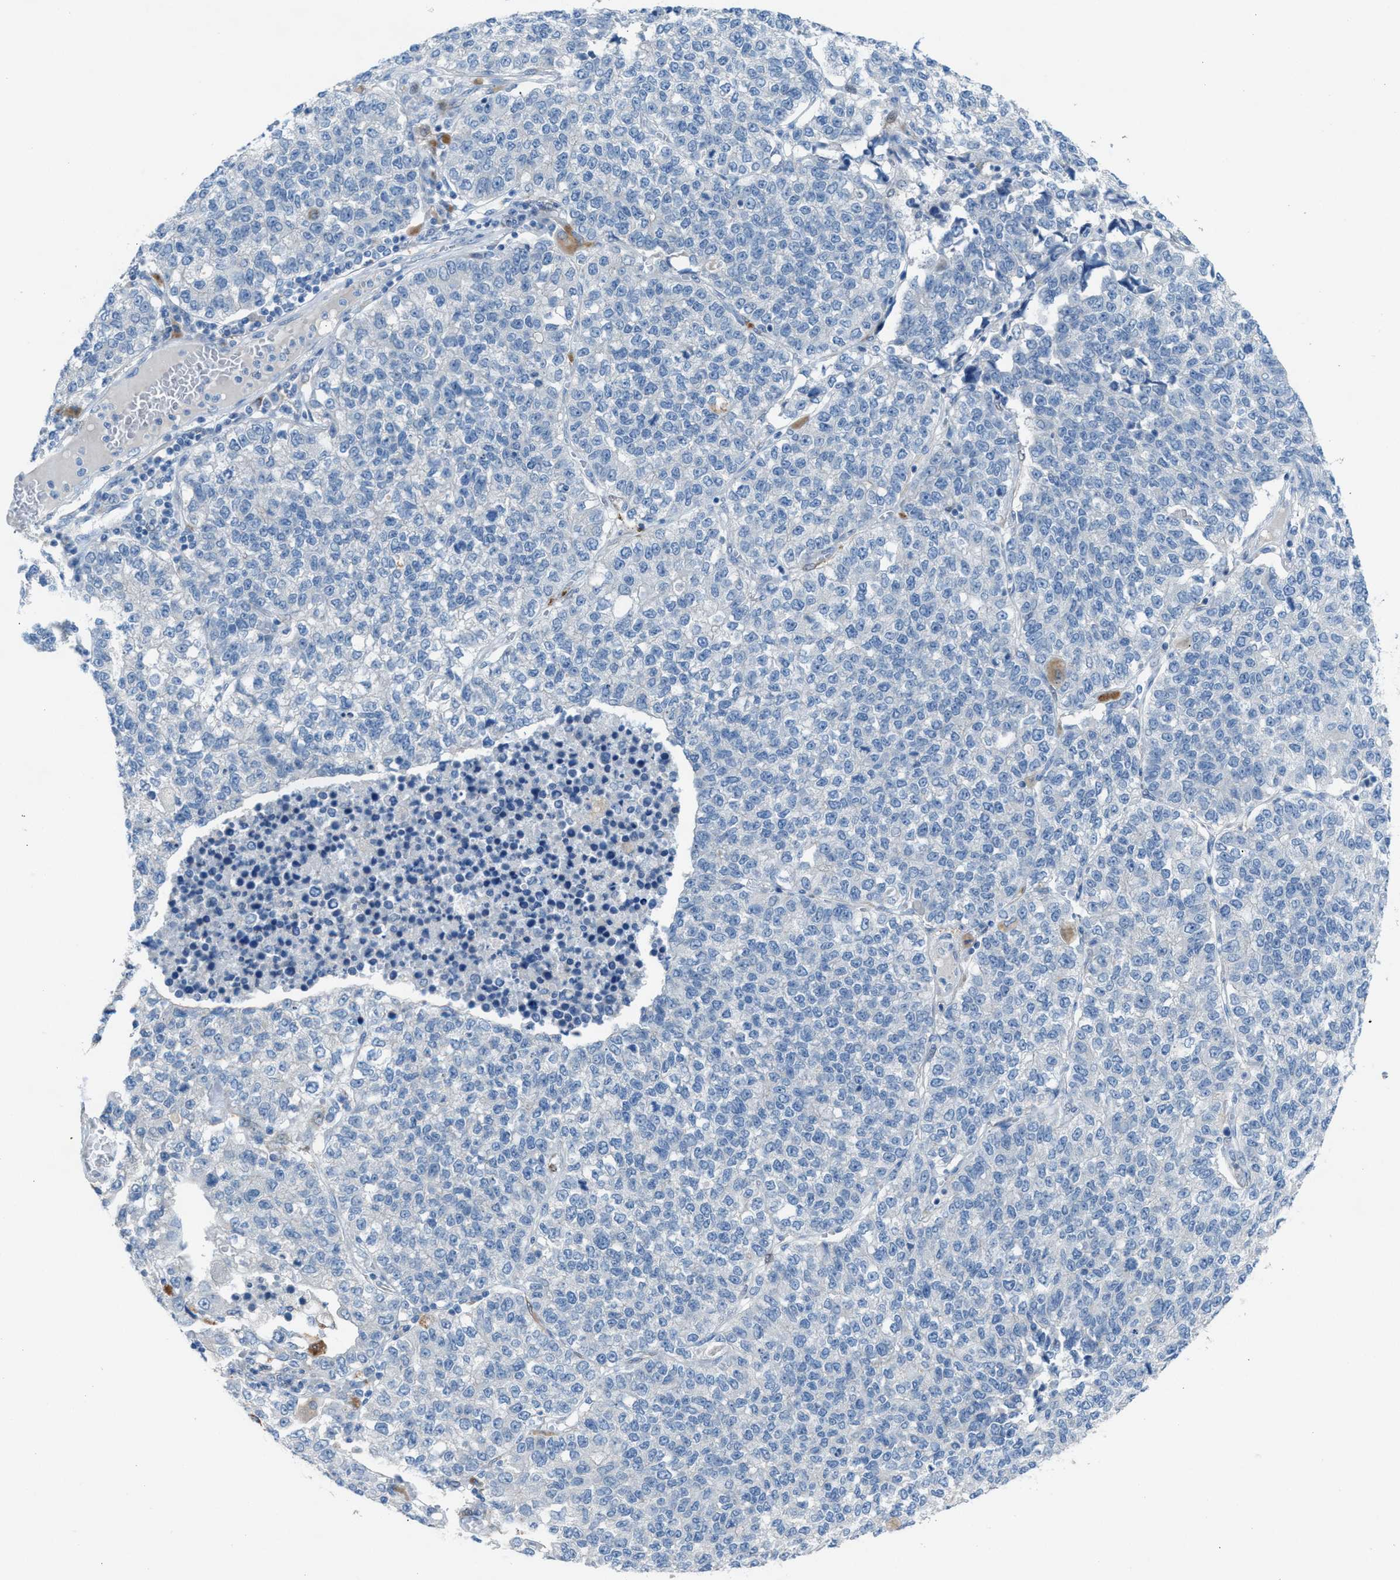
{"staining": {"intensity": "negative", "quantity": "none", "location": "none"}, "tissue": "lung cancer", "cell_type": "Tumor cells", "image_type": "cancer", "snomed": [{"axis": "morphology", "description": "Adenocarcinoma, NOS"}, {"axis": "topography", "description": "Lung"}], "caption": "This is an immunohistochemistry (IHC) image of lung cancer. There is no expression in tumor cells.", "gene": "ASPA", "patient": {"sex": "male", "age": 49}}